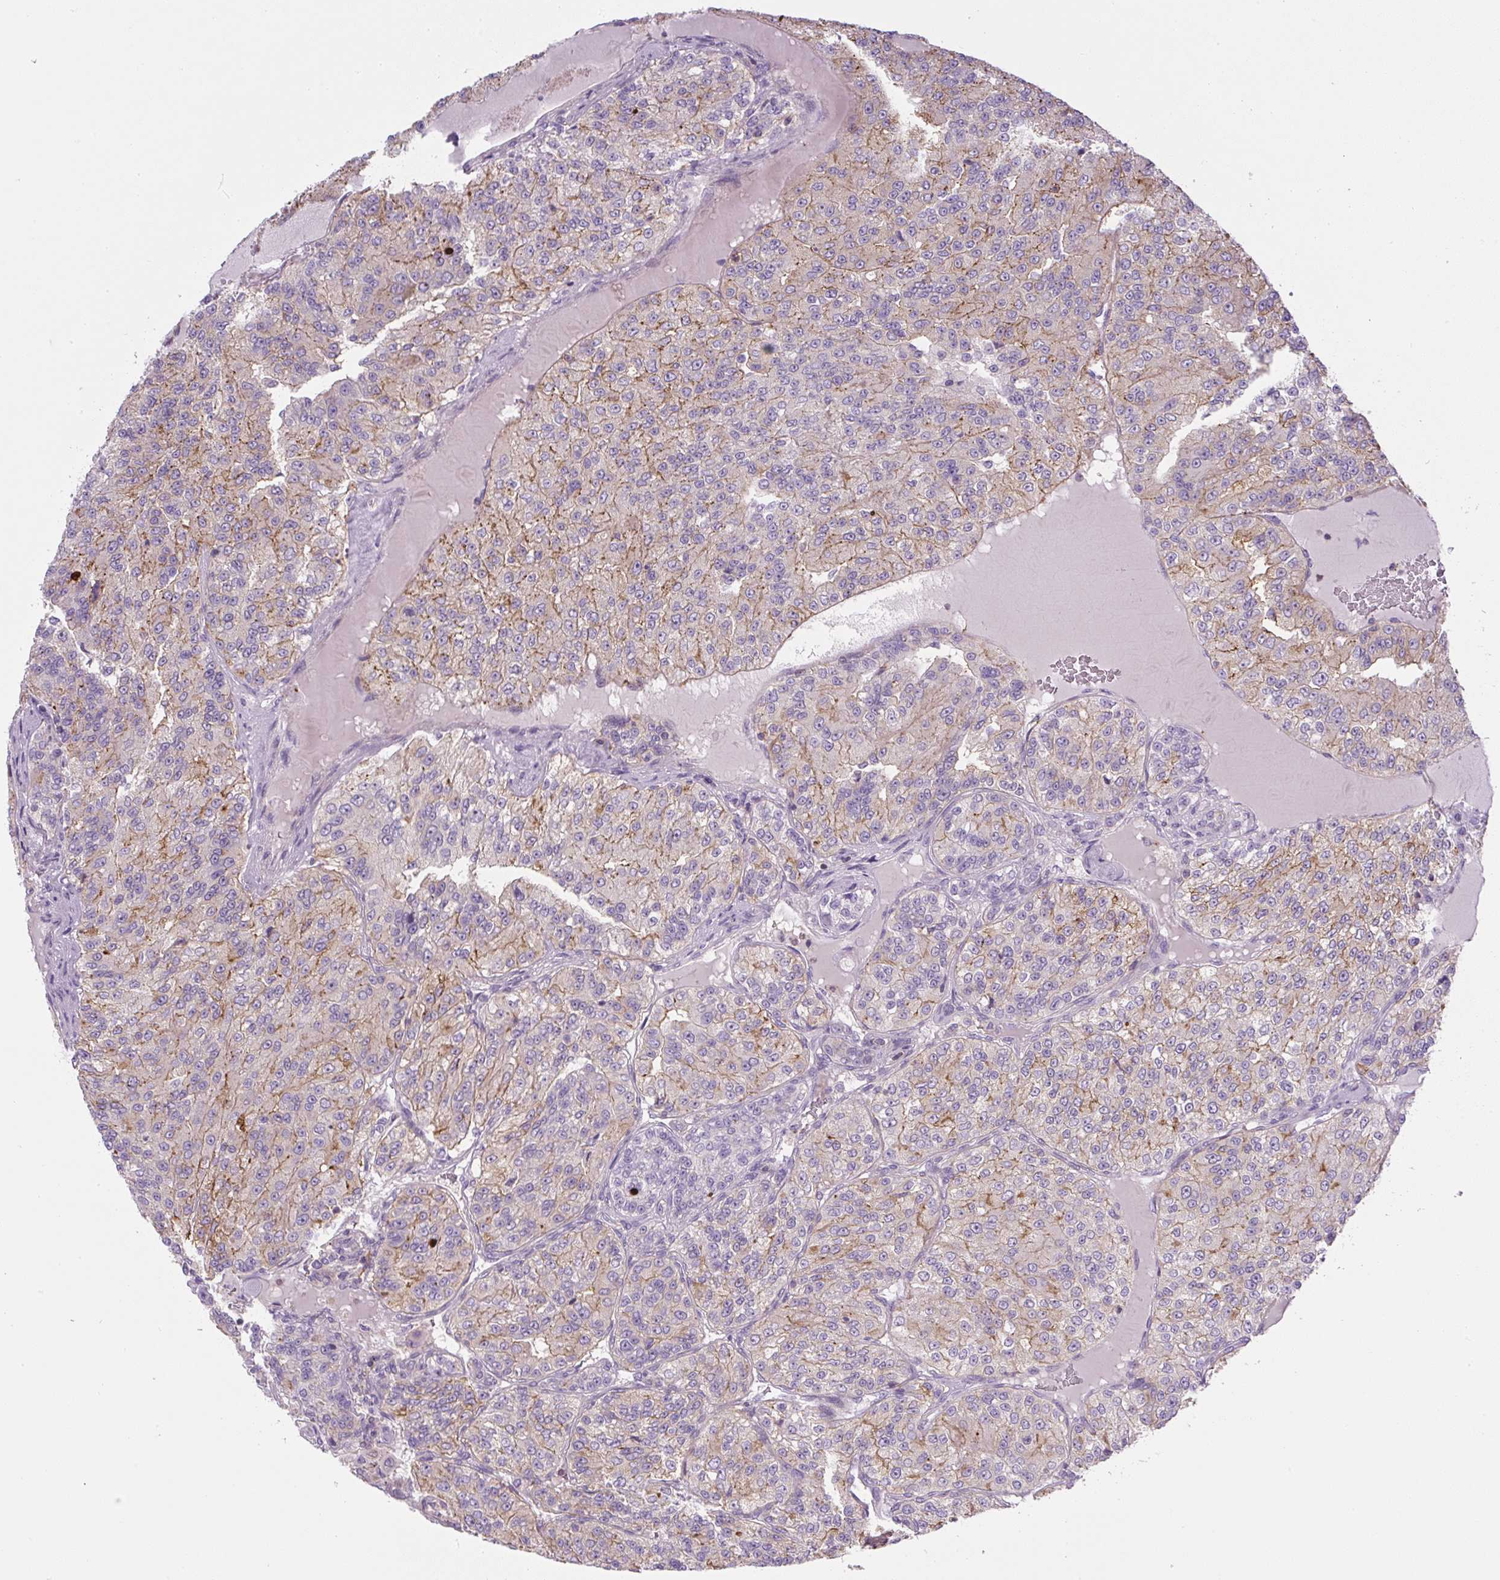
{"staining": {"intensity": "moderate", "quantity": "25%-75%", "location": "cytoplasmic/membranous"}, "tissue": "renal cancer", "cell_type": "Tumor cells", "image_type": "cancer", "snomed": [{"axis": "morphology", "description": "Adenocarcinoma, NOS"}, {"axis": "topography", "description": "Kidney"}], "caption": "Immunohistochemistry (DAB (3,3'-diaminobenzidine)) staining of adenocarcinoma (renal) reveals moderate cytoplasmic/membranous protein expression in approximately 25%-75% of tumor cells. The staining is performed using DAB brown chromogen to label protein expression. The nuclei are counter-stained blue using hematoxylin.", "gene": "PIP5KL1", "patient": {"sex": "female", "age": 63}}